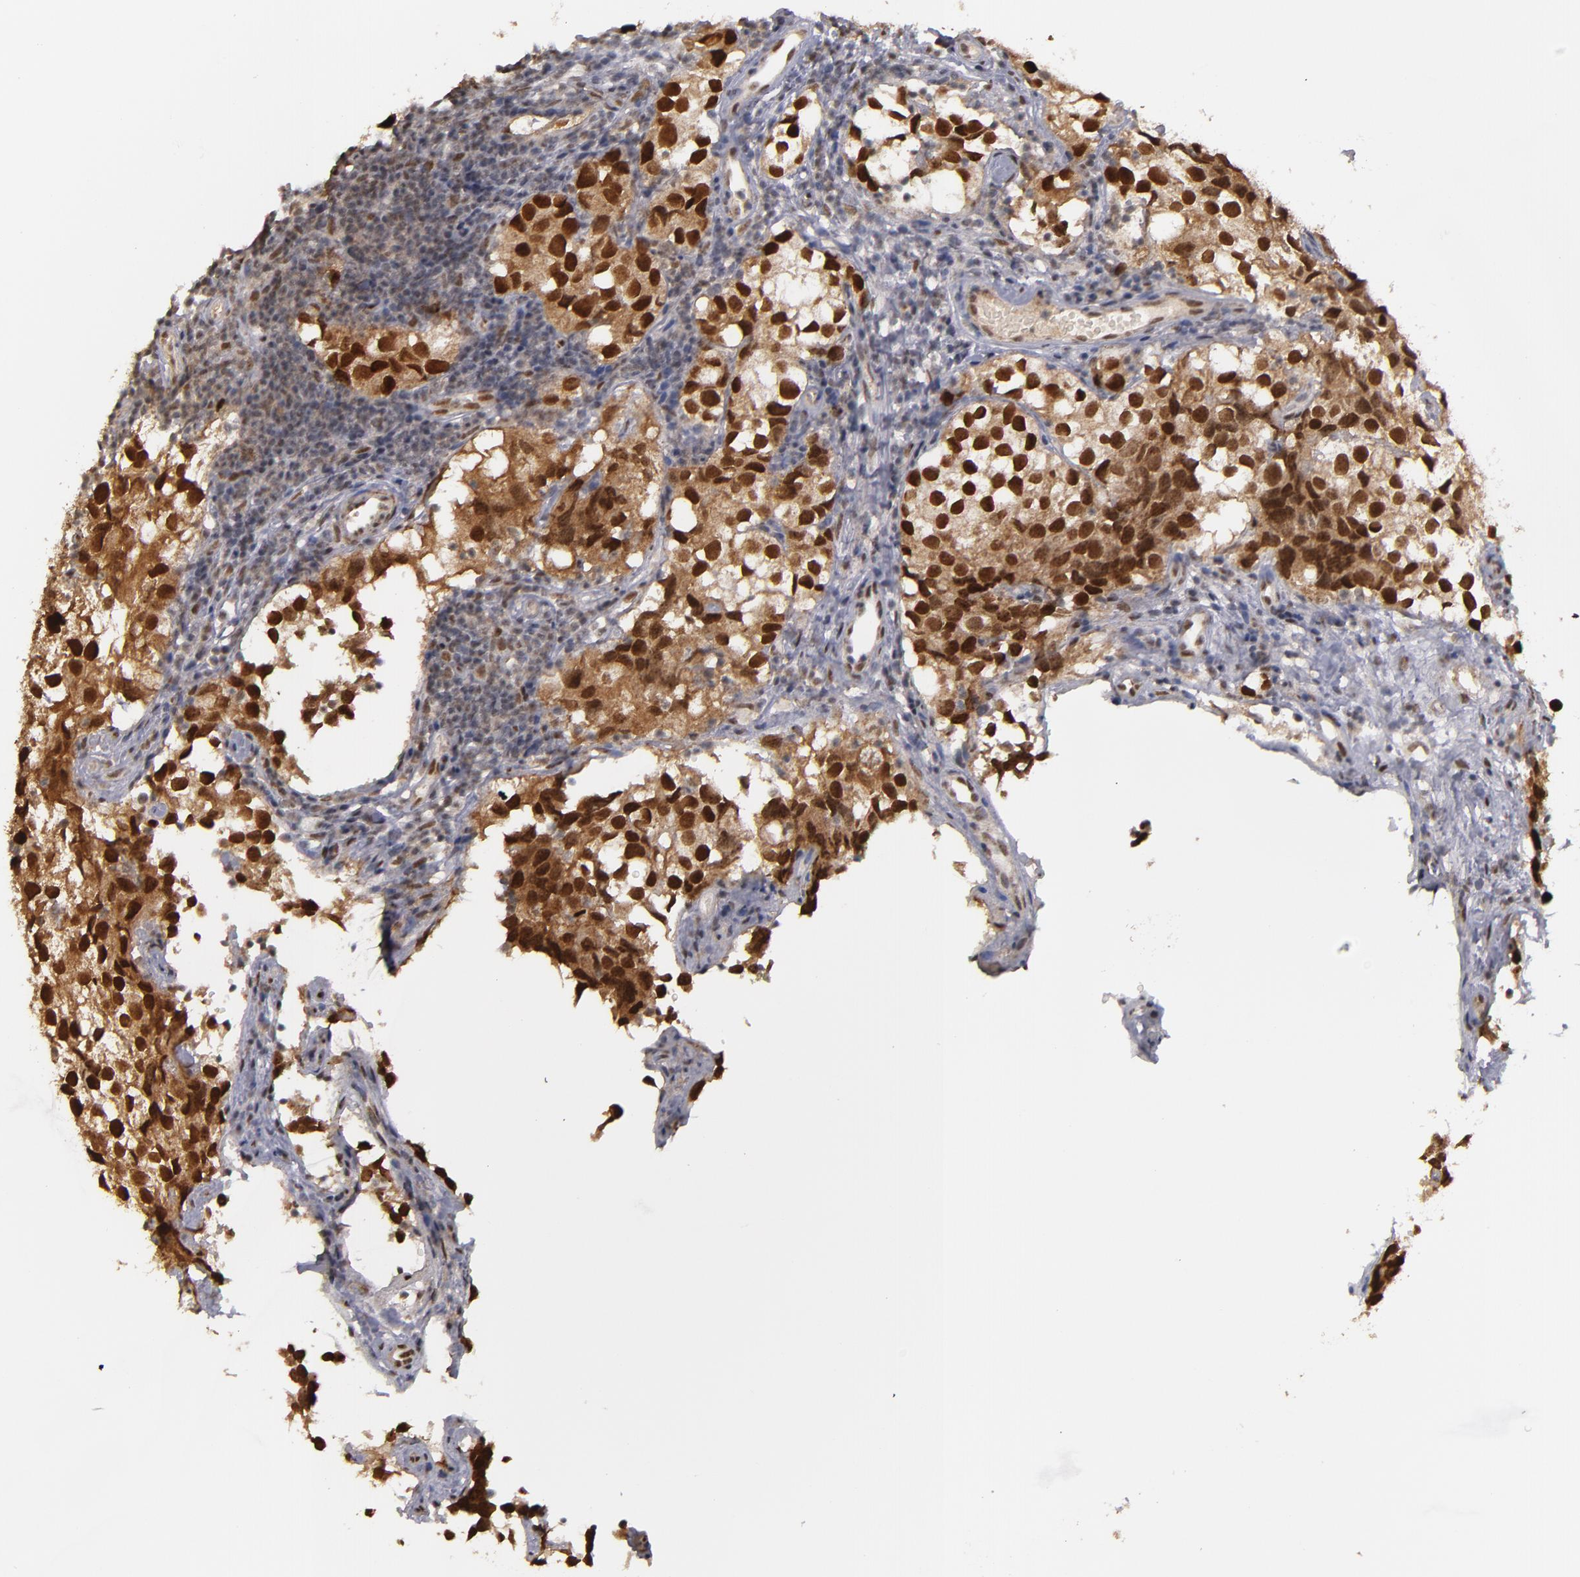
{"staining": {"intensity": "strong", "quantity": ">75%", "location": "nuclear"}, "tissue": "testis cancer", "cell_type": "Tumor cells", "image_type": "cancer", "snomed": [{"axis": "morphology", "description": "Seminoma, NOS"}, {"axis": "topography", "description": "Testis"}], "caption": "There is high levels of strong nuclear staining in tumor cells of testis seminoma, as demonstrated by immunohistochemical staining (brown color).", "gene": "ZNF234", "patient": {"sex": "male", "age": 39}}